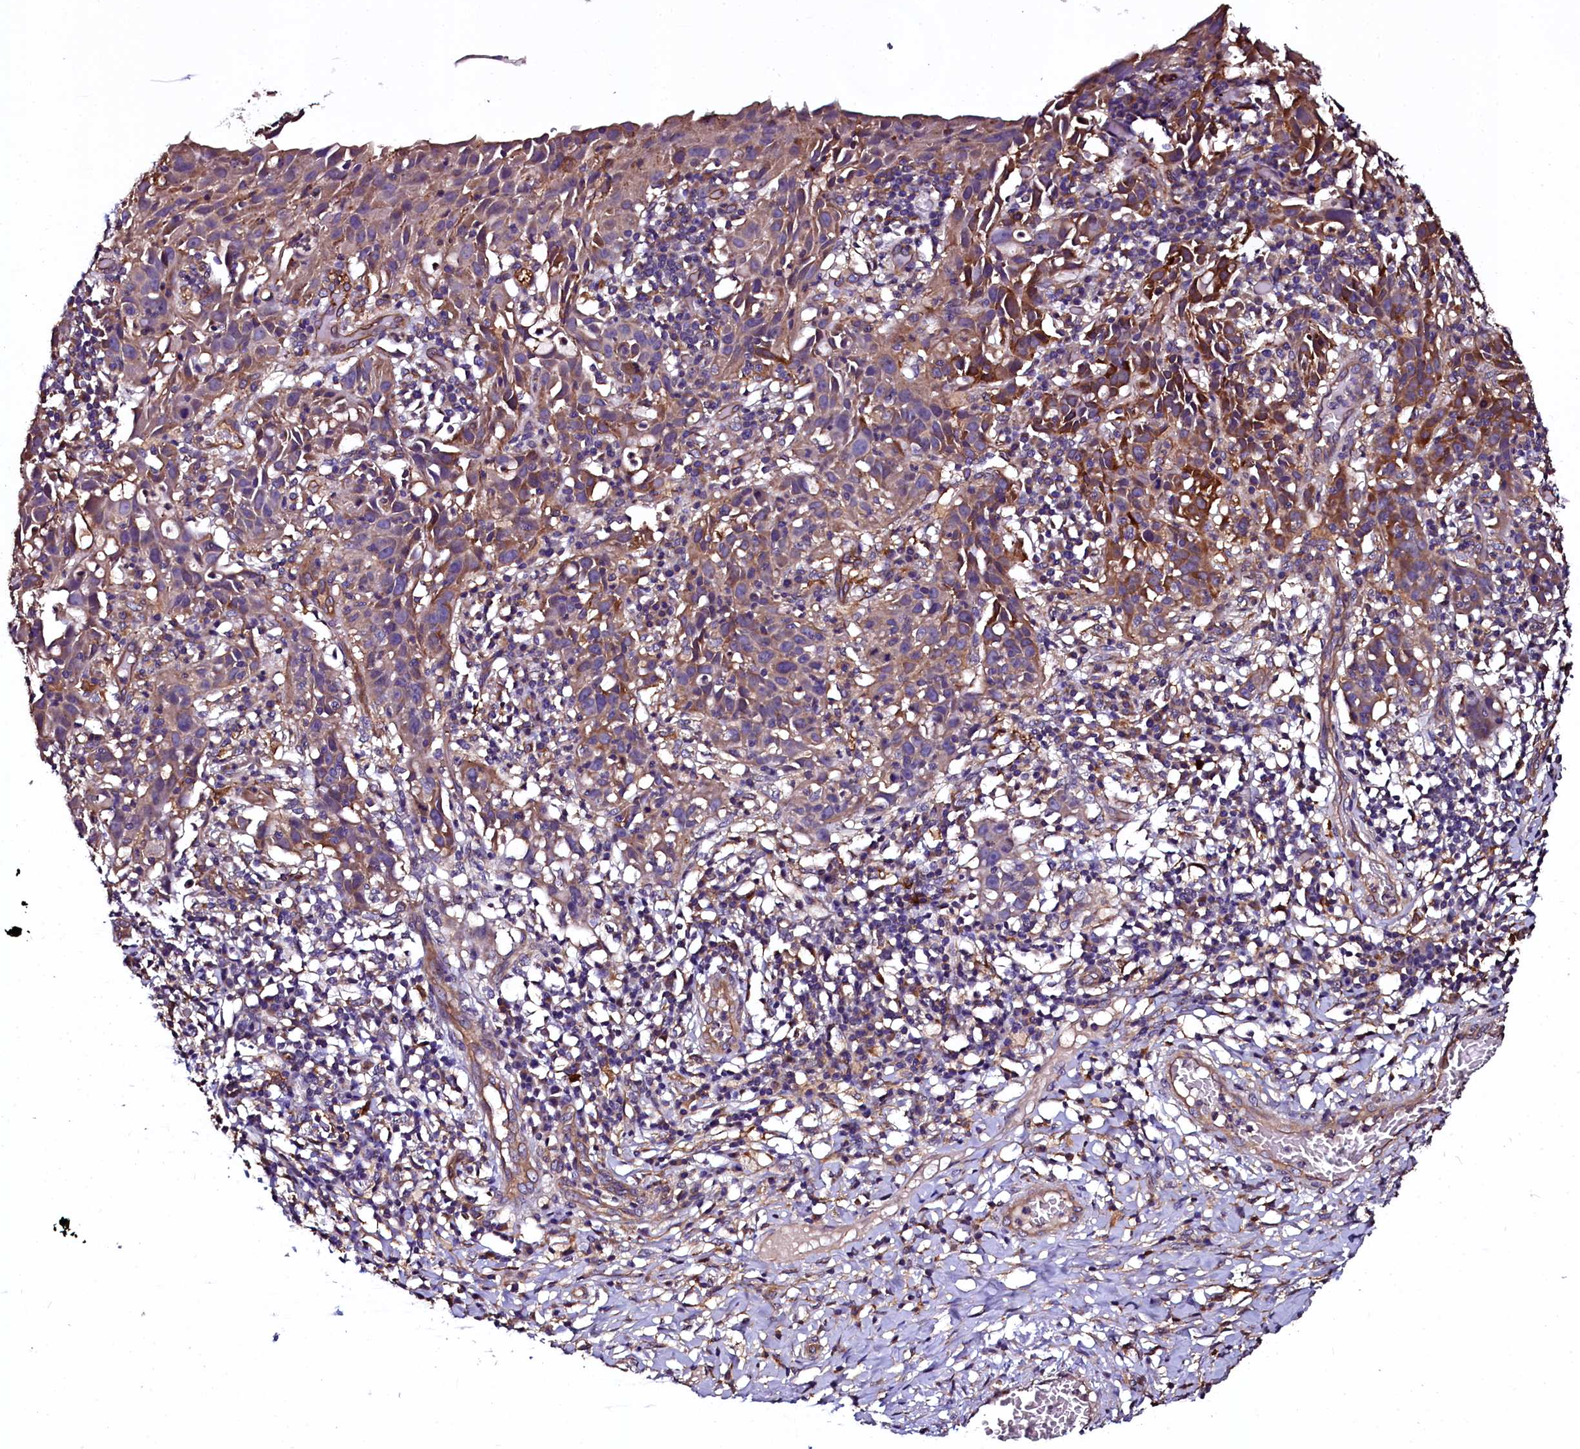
{"staining": {"intensity": "moderate", "quantity": "25%-75%", "location": "cytoplasmic/membranous"}, "tissue": "cervical cancer", "cell_type": "Tumor cells", "image_type": "cancer", "snomed": [{"axis": "morphology", "description": "Squamous cell carcinoma, NOS"}, {"axis": "topography", "description": "Cervix"}], "caption": "The immunohistochemical stain highlights moderate cytoplasmic/membranous positivity in tumor cells of squamous cell carcinoma (cervical) tissue.", "gene": "APPL2", "patient": {"sex": "female", "age": 50}}